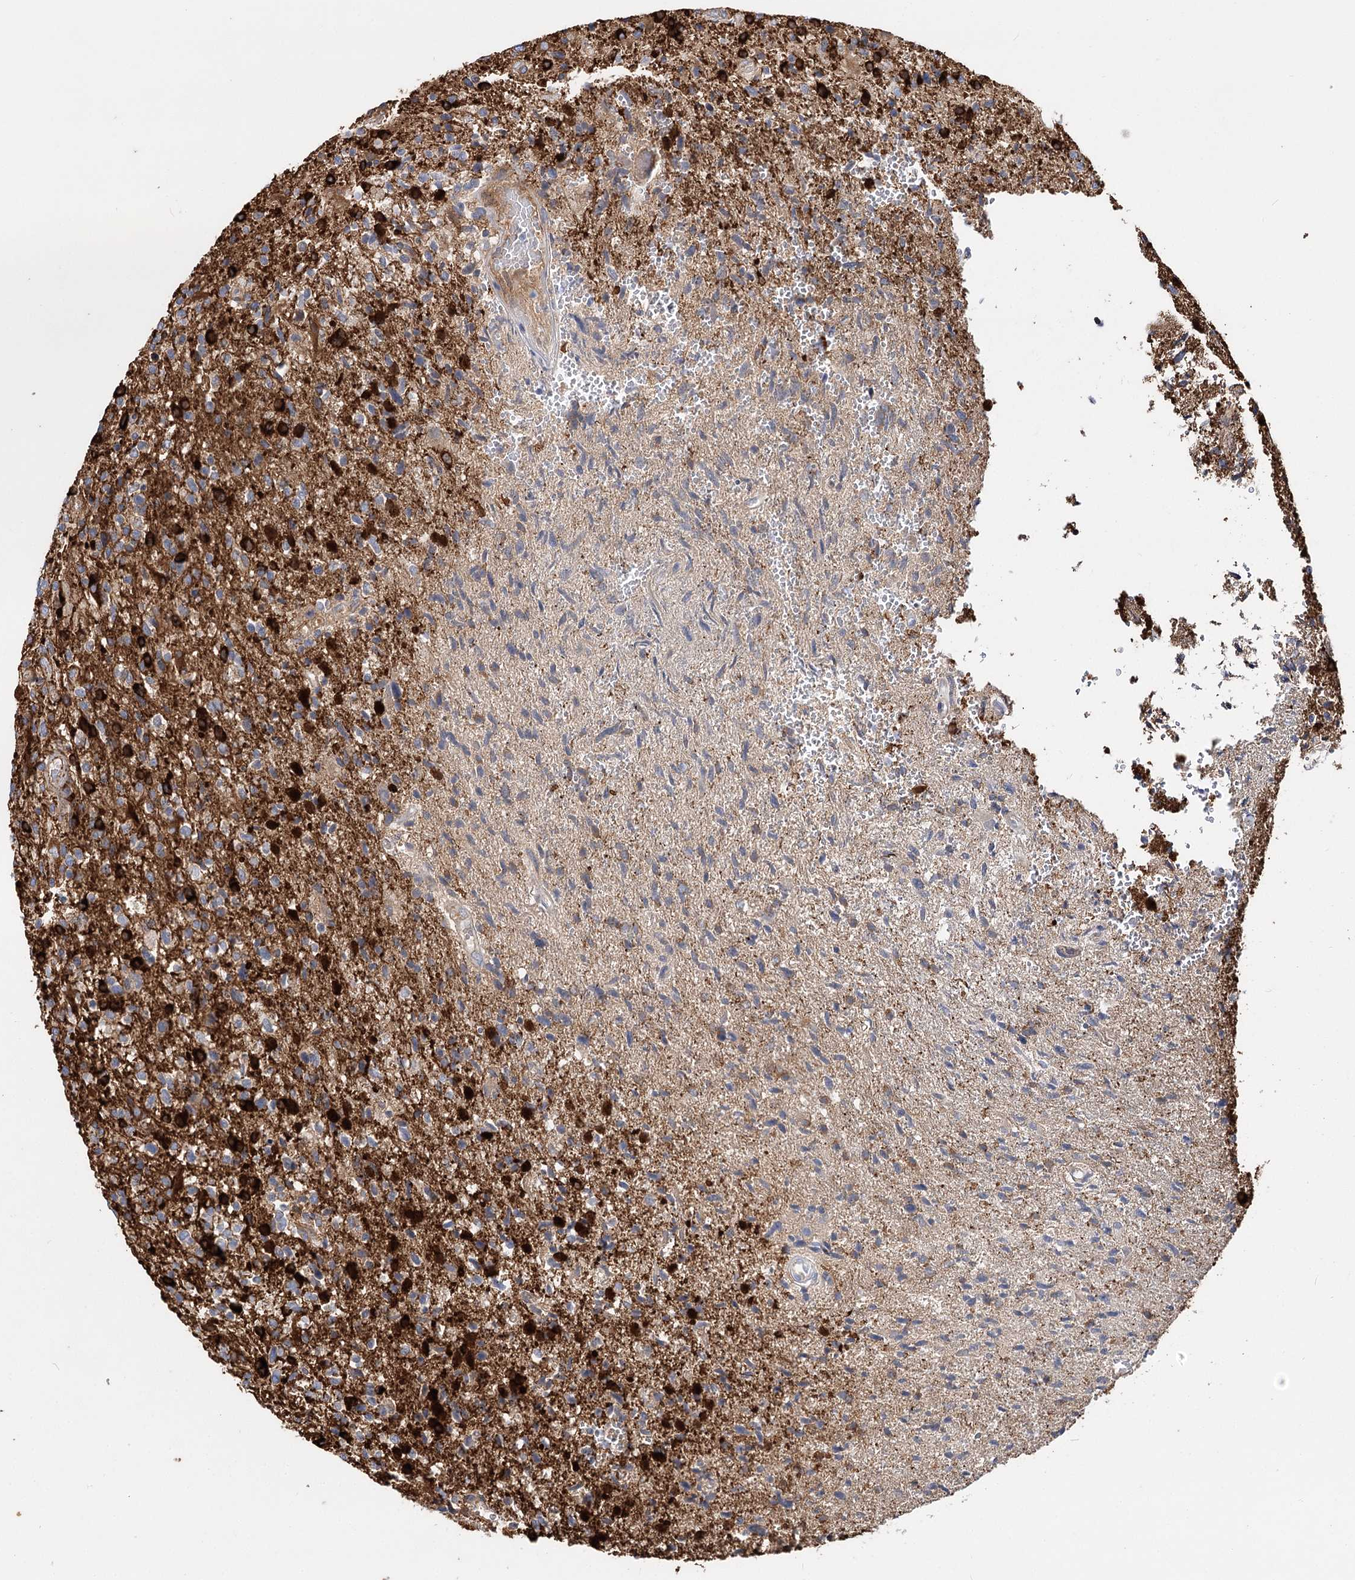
{"staining": {"intensity": "negative", "quantity": "none", "location": "none"}, "tissue": "glioma", "cell_type": "Tumor cells", "image_type": "cancer", "snomed": [{"axis": "morphology", "description": "Glioma, malignant, High grade"}, {"axis": "topography", "description": "Brain"}], "caption": "DAB immunohistochemical staining of malignant high-grade glioma demonstrates no significant positivity in tumor cells.", "gene": "GUSB", "patient": {"sex": "male", "age": 72}}